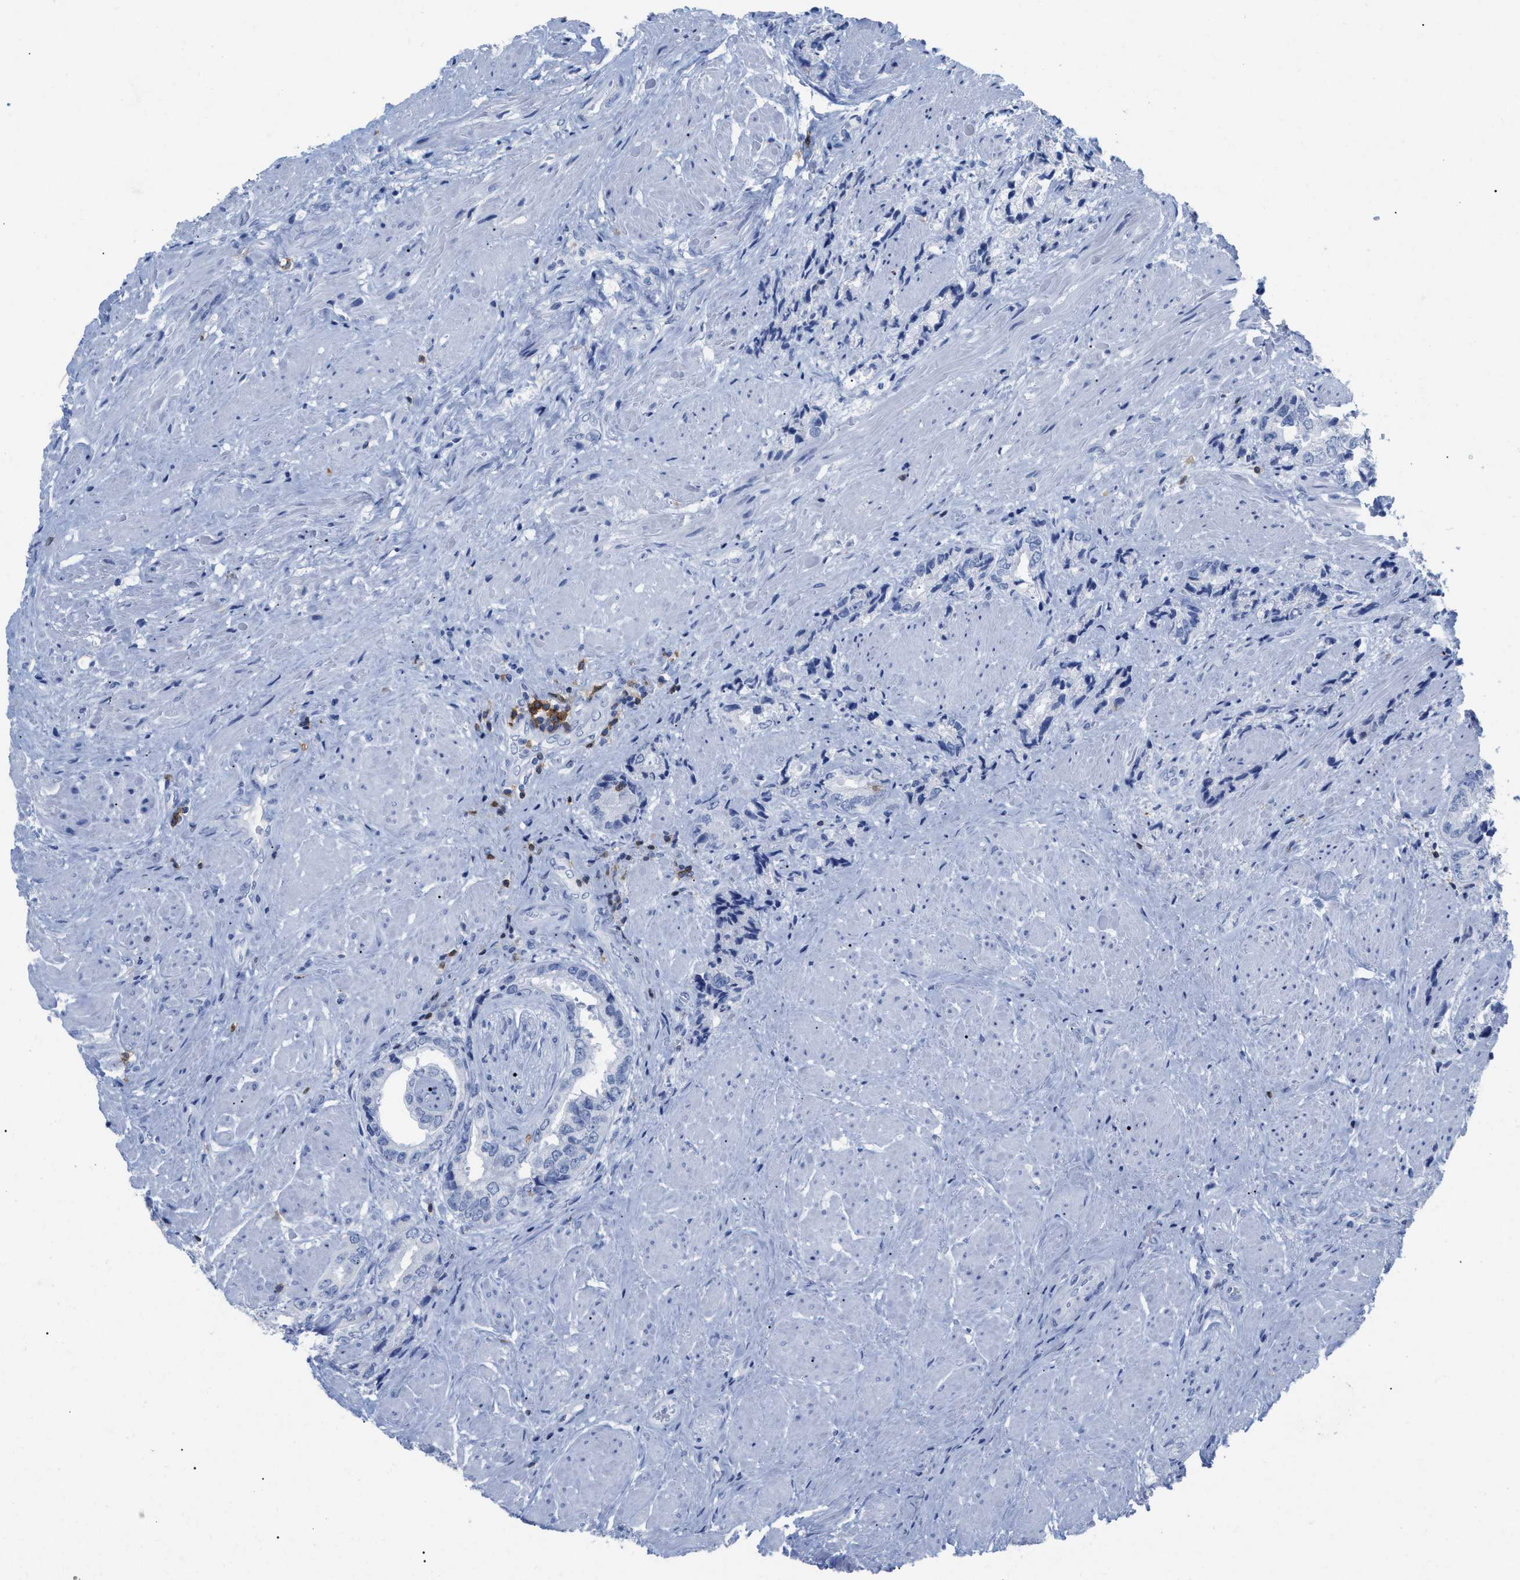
{"staining": {"intensity": "negative", "quantity": "none", "location": "none"}, "tissue": "prostate cancer", "cell_type": "Tumor cells", "image_type": "cancer", "snomed": [{"axis": "morphology", "description": "Adenocarcinoma, High grade"}, {"axis": "topography", "description": "Prostate"}], "caption": "Immunohistochemistry histopathology image of adenocarcinoma (high-grade) (prostate) stained for a protein (brown), which shows no positivity in tumor cells.", "gene": "CD5", "patient": {"sex": "male", "age": 61}}